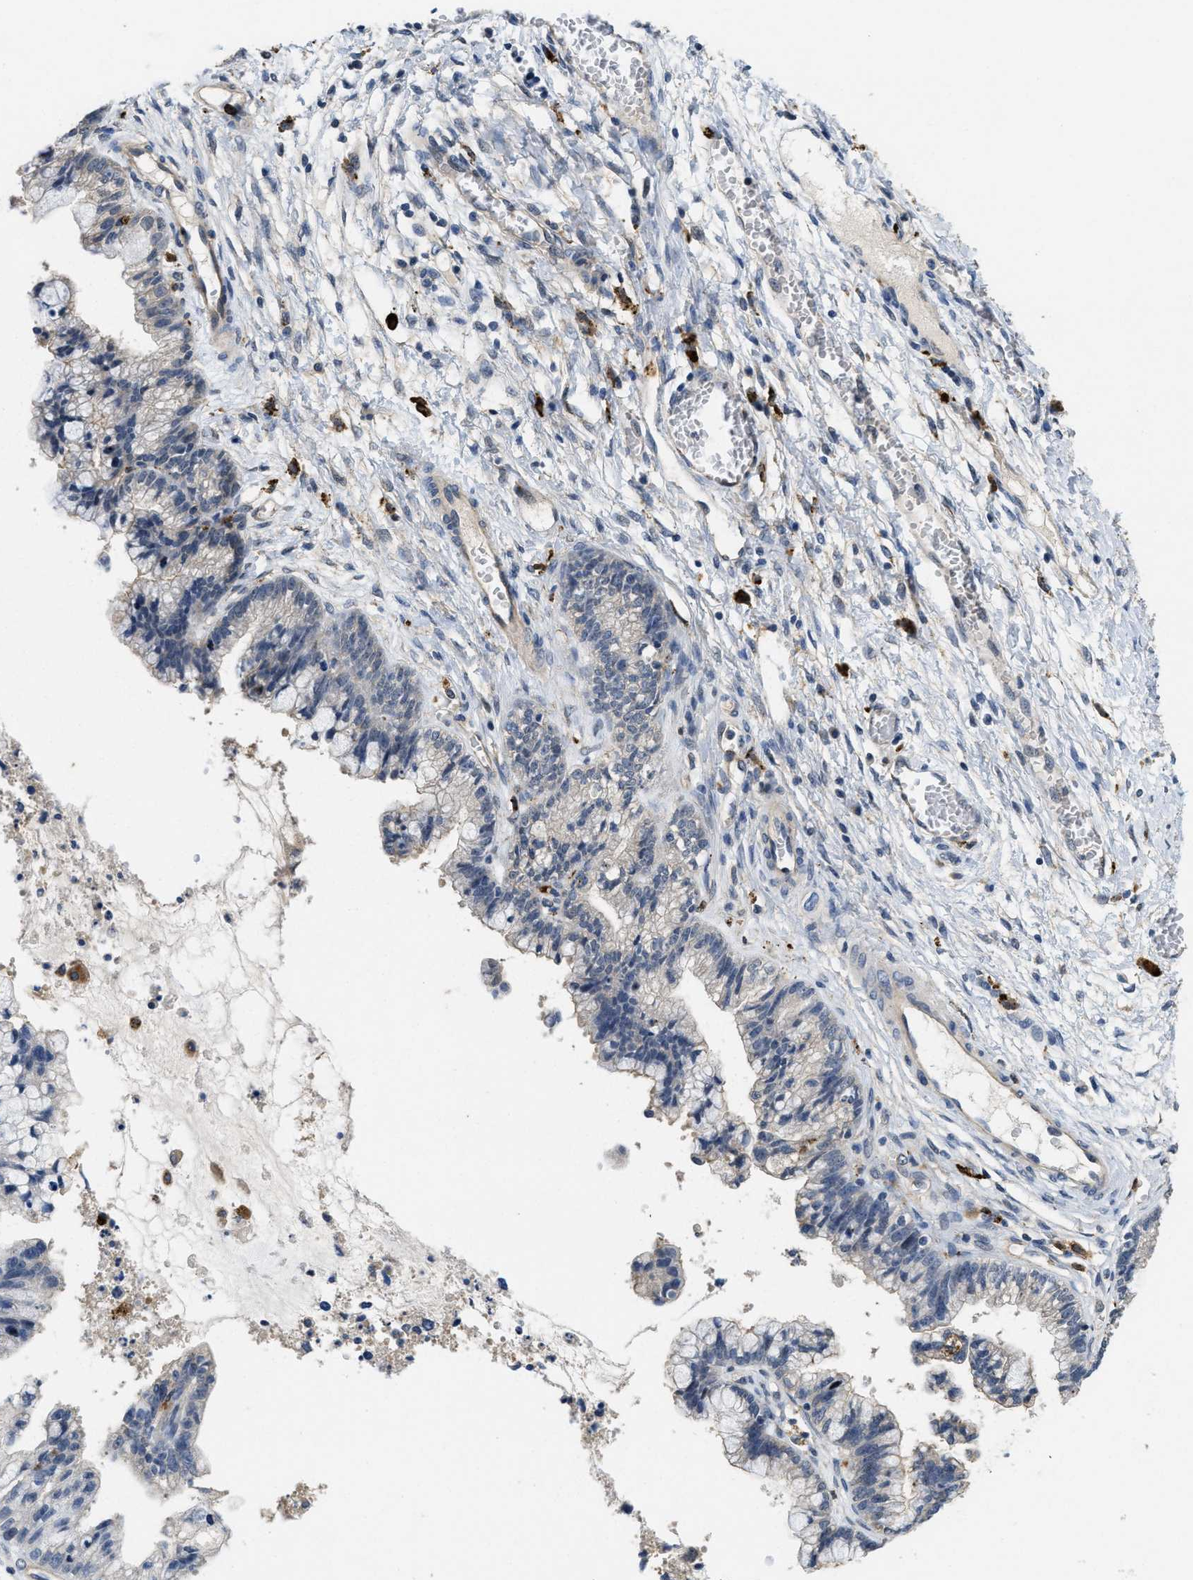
{"staining": {"intensity": "negative", "quantity": "none", "location": "none"}, "tissue": "cervical cancer", "cell_type": "Tumor cells", "image_type": "cancer", "snomed": [{"axis": "morphology", "description": "Adenocarcinoma, NOS"}, {"axis": "topography", "description": "Cervix"}], "caption": "IHC of human cervical cancer (adenocarcinoma) demonstrates no staining in tumor cells. Brightfield microscopy of immunohistochemistry (IHC) stained with DAB (3,3'-diaminobenzidine) (brown) and hematoxylin (blue), captured at high magnification.", "gene": "BMPR2", "patient": {"sex": "female", "age": 44}}